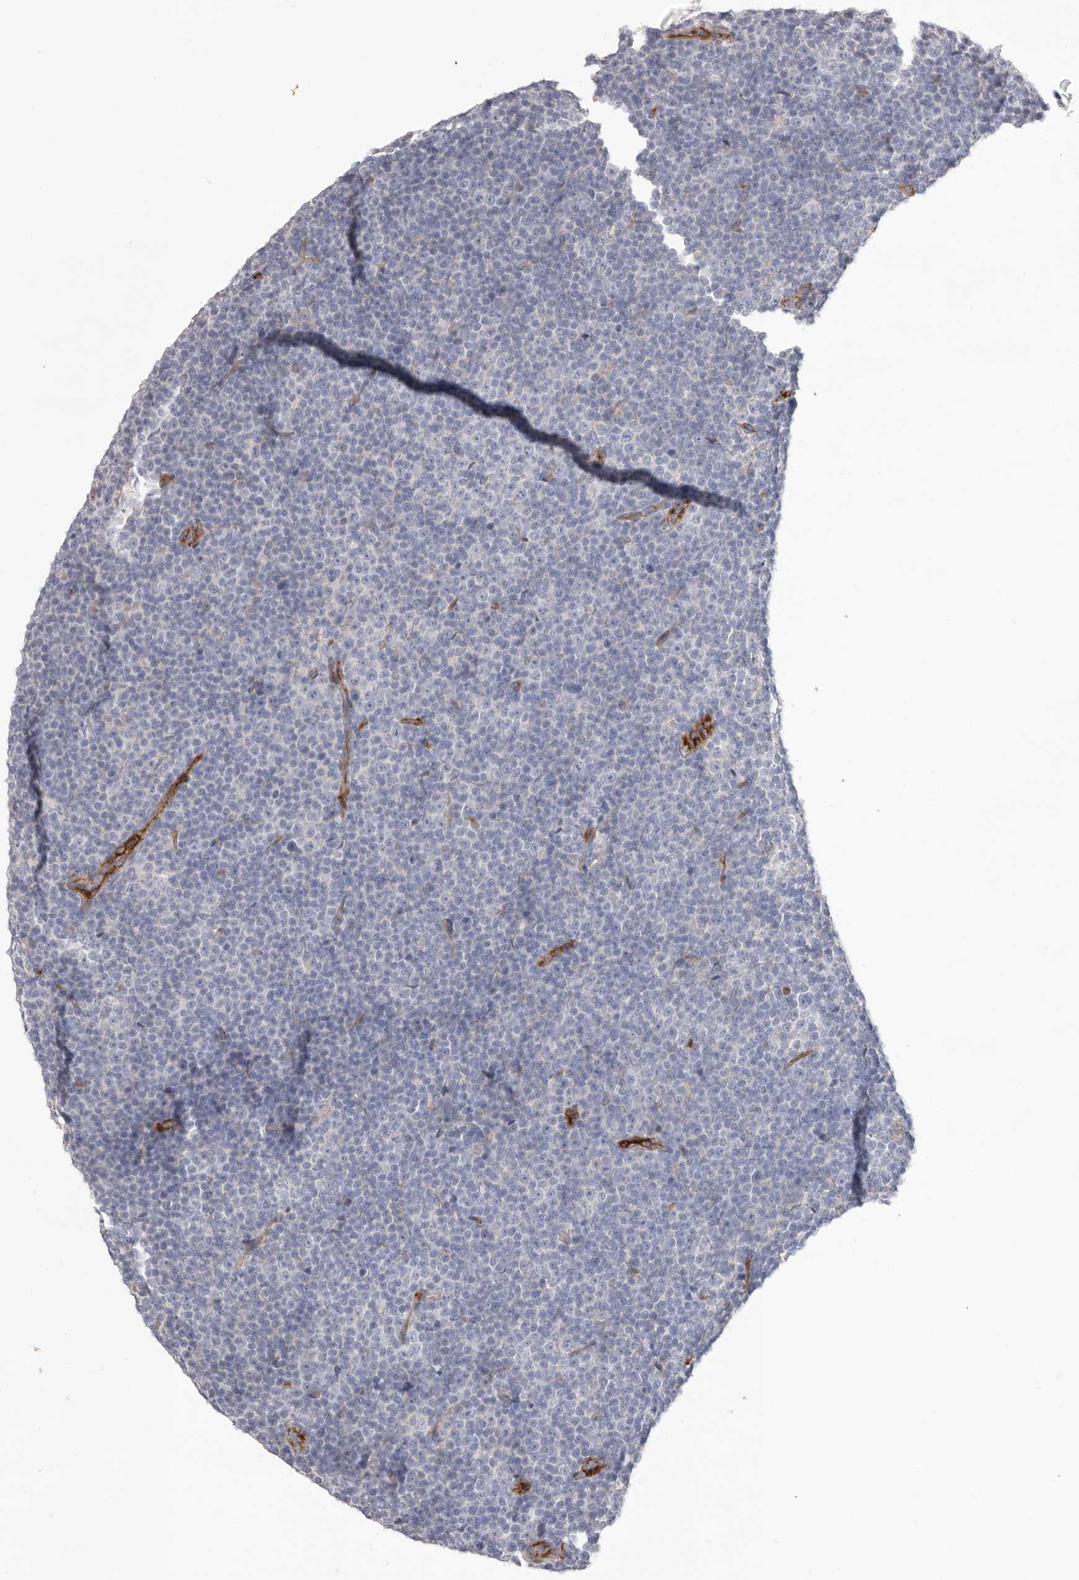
{"staining": {"intensity": "negative", "quantity": "none", "location": "none"}, "tissue": "lymphoma", "cell_type": "Tumor cells", "image_type": "cancer", "snomed": [{"axis": "morphology", "description": "Malignant lymphoma, non-Hodgkin's type, Low grade"}, {"axis": "topography", "description": "Lymph node"}], "caption": "DAB immunohistochemical staining of human malignant lymphoma, non-Hodgkin's type (low-grade) exhibits no significant expression in tumor cells.", "gene": "LRRC66", "patient": {"sex": "female", "age": 67}}